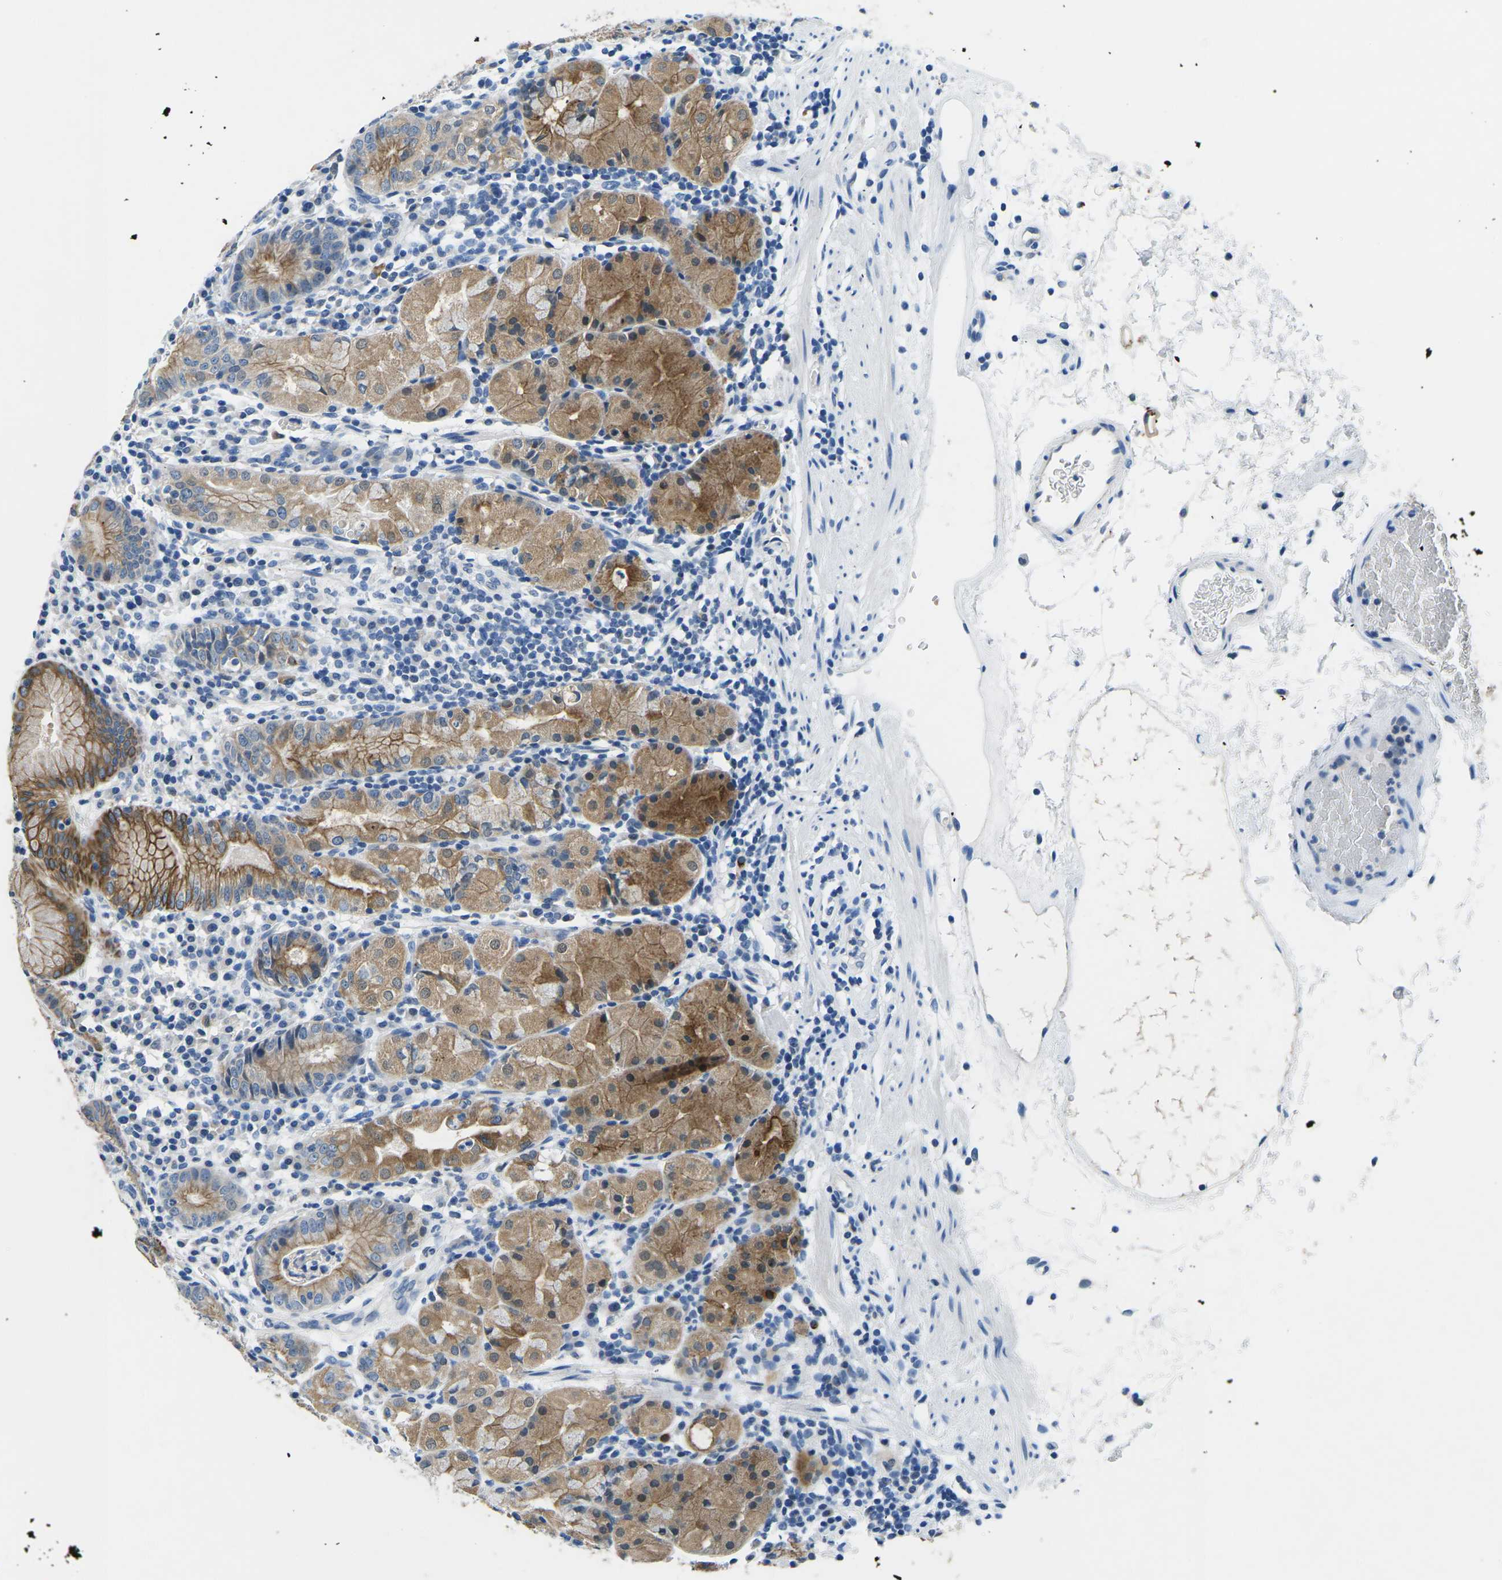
{"staining": {"intensity": "strong", "quantity": ">75%", "location": "cytoplasmic/membranous"}, "tissue": "stomach", "cell_type": "Glandular cells", "image_type": "normal", "snomed": [{"axis": "morphology", "description": "Normal tissue, NOS"}, {"axis": "topography", "description": "Stomach"}, {"axis": "topography", "description": "Stomach, lower"}], "caption": "Protein analysis of benign stomach shows strong cytoplasmic/membranous staining in approximately >75% of glandular cells. The staining was performed using DAB (3,3'-diaminobenzidine), with brown indicating positive protein expression. Nuclei are stained blue with hematoxylin.", "gene": "TM6SF1", "patient": {"sex": "female", "age": 75}}